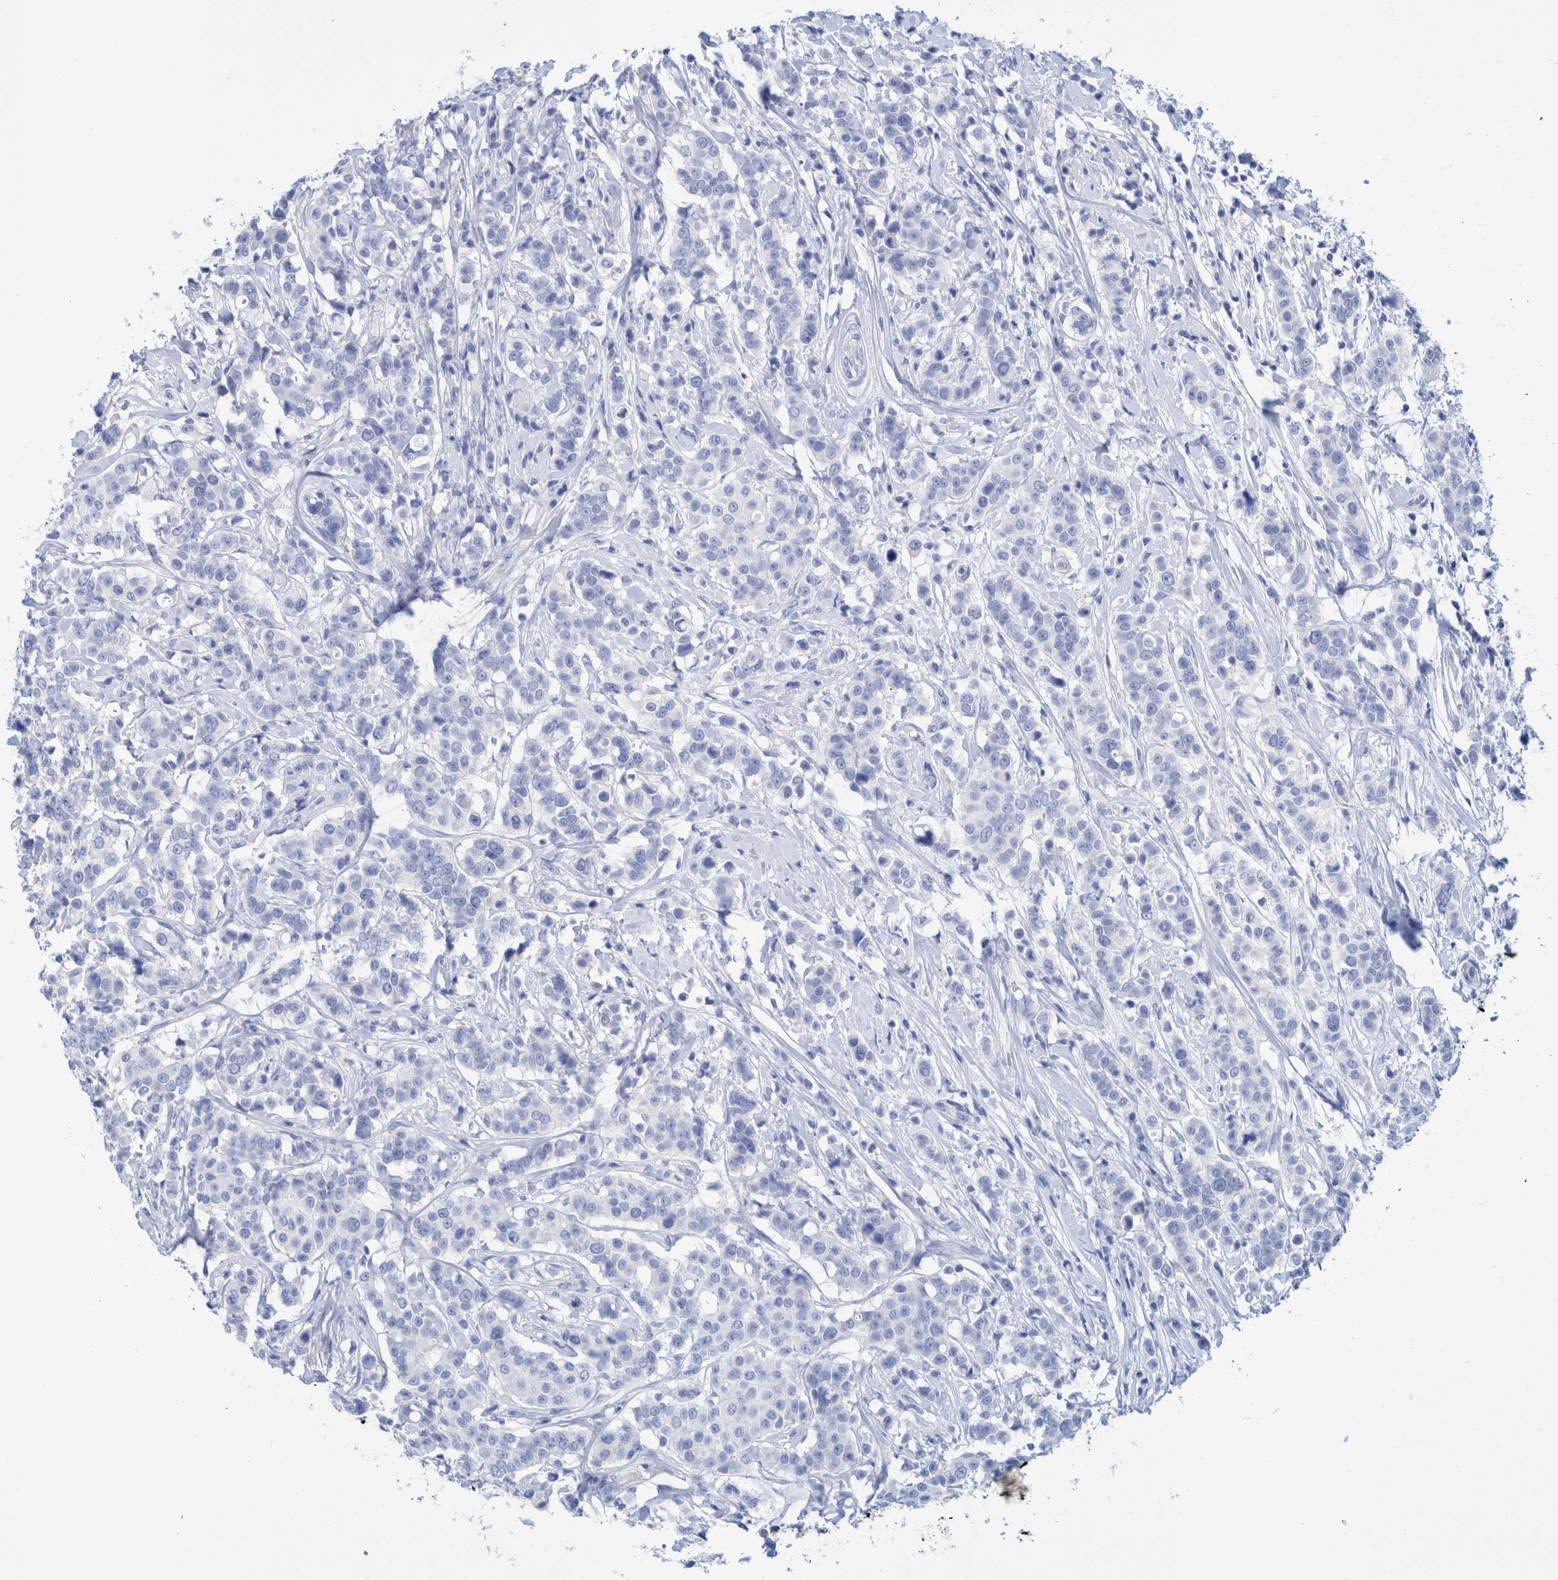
{"staining": {"intensity": "negative", "quantity": "none", "location": "none"}, "tissue": "breast cancer", "cell_type": "Tumor cells", "image_type": "cancer", "snomed": [{"axis": "morphology", "description": "Duct carcinoma"}, {"axis": "topography", "description": "Breast"}], "caption": "This is an IHC micrograph of human infiltrating ductal carcinoma (breast). There is no positivity in tumor cells.", "gene": "PERP", "patient": {"sex": "female", "age": 27}}